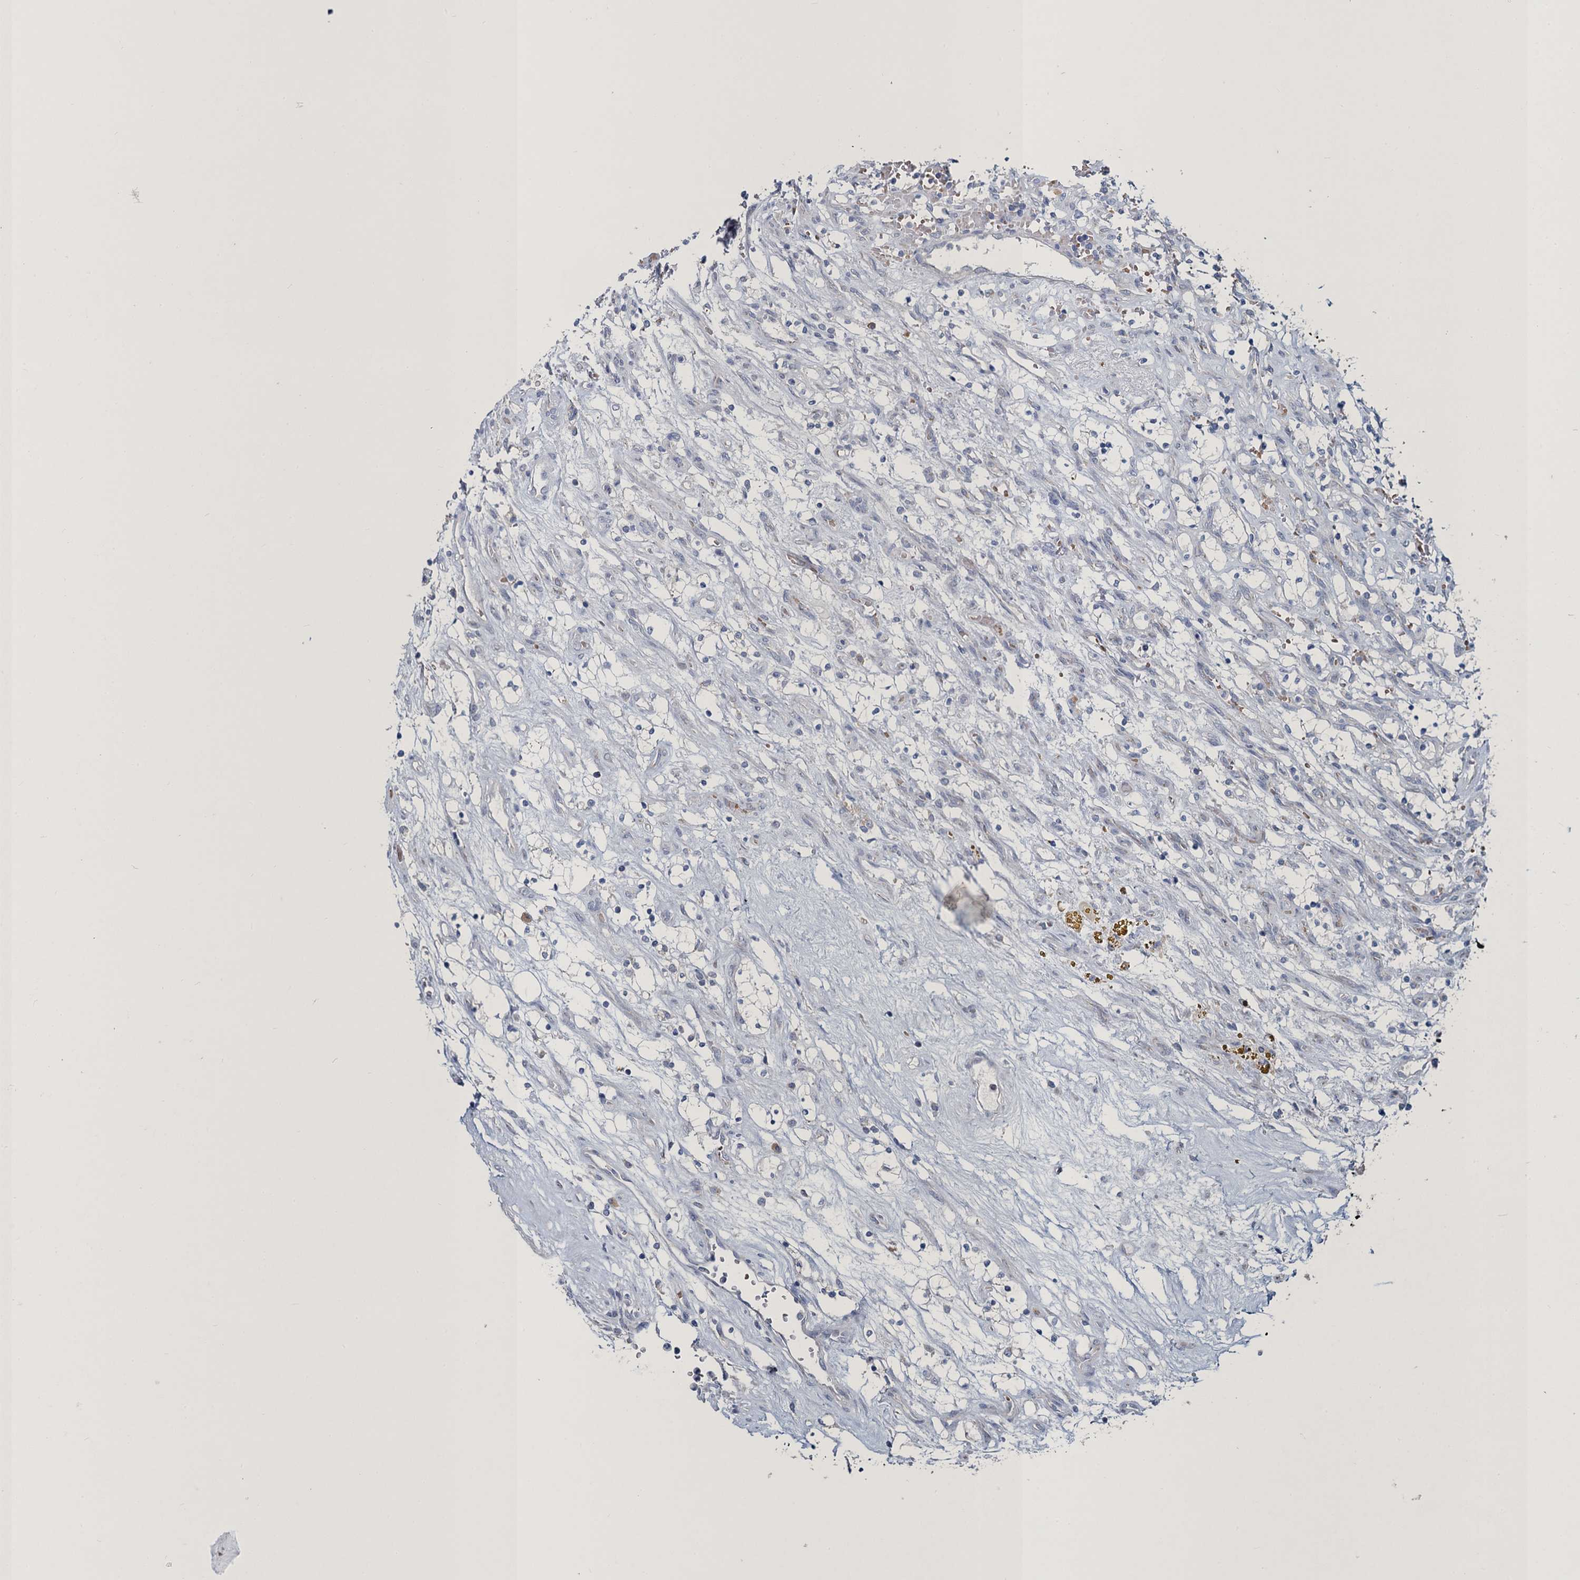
{"staining": {"intensity": "negative", "quantity": "none", "location": "none"}, "tissue": "renal cancer", "cell_type": "Tumor cells", "image_type": "cancer", "snomed": [{"axis": "morphology", "description": "Adenocarcinoma, NOS"}, {"axis": "topography", "description": "Kidney"}], "caption": "High power microscopy histopathology image of an immunohistochemistry micrograph of renal adenocarcinoma, revealing no significant staining in tumor cells.", "gene": "ATOSA", "patient": {"sex": "female", "age": 69}}